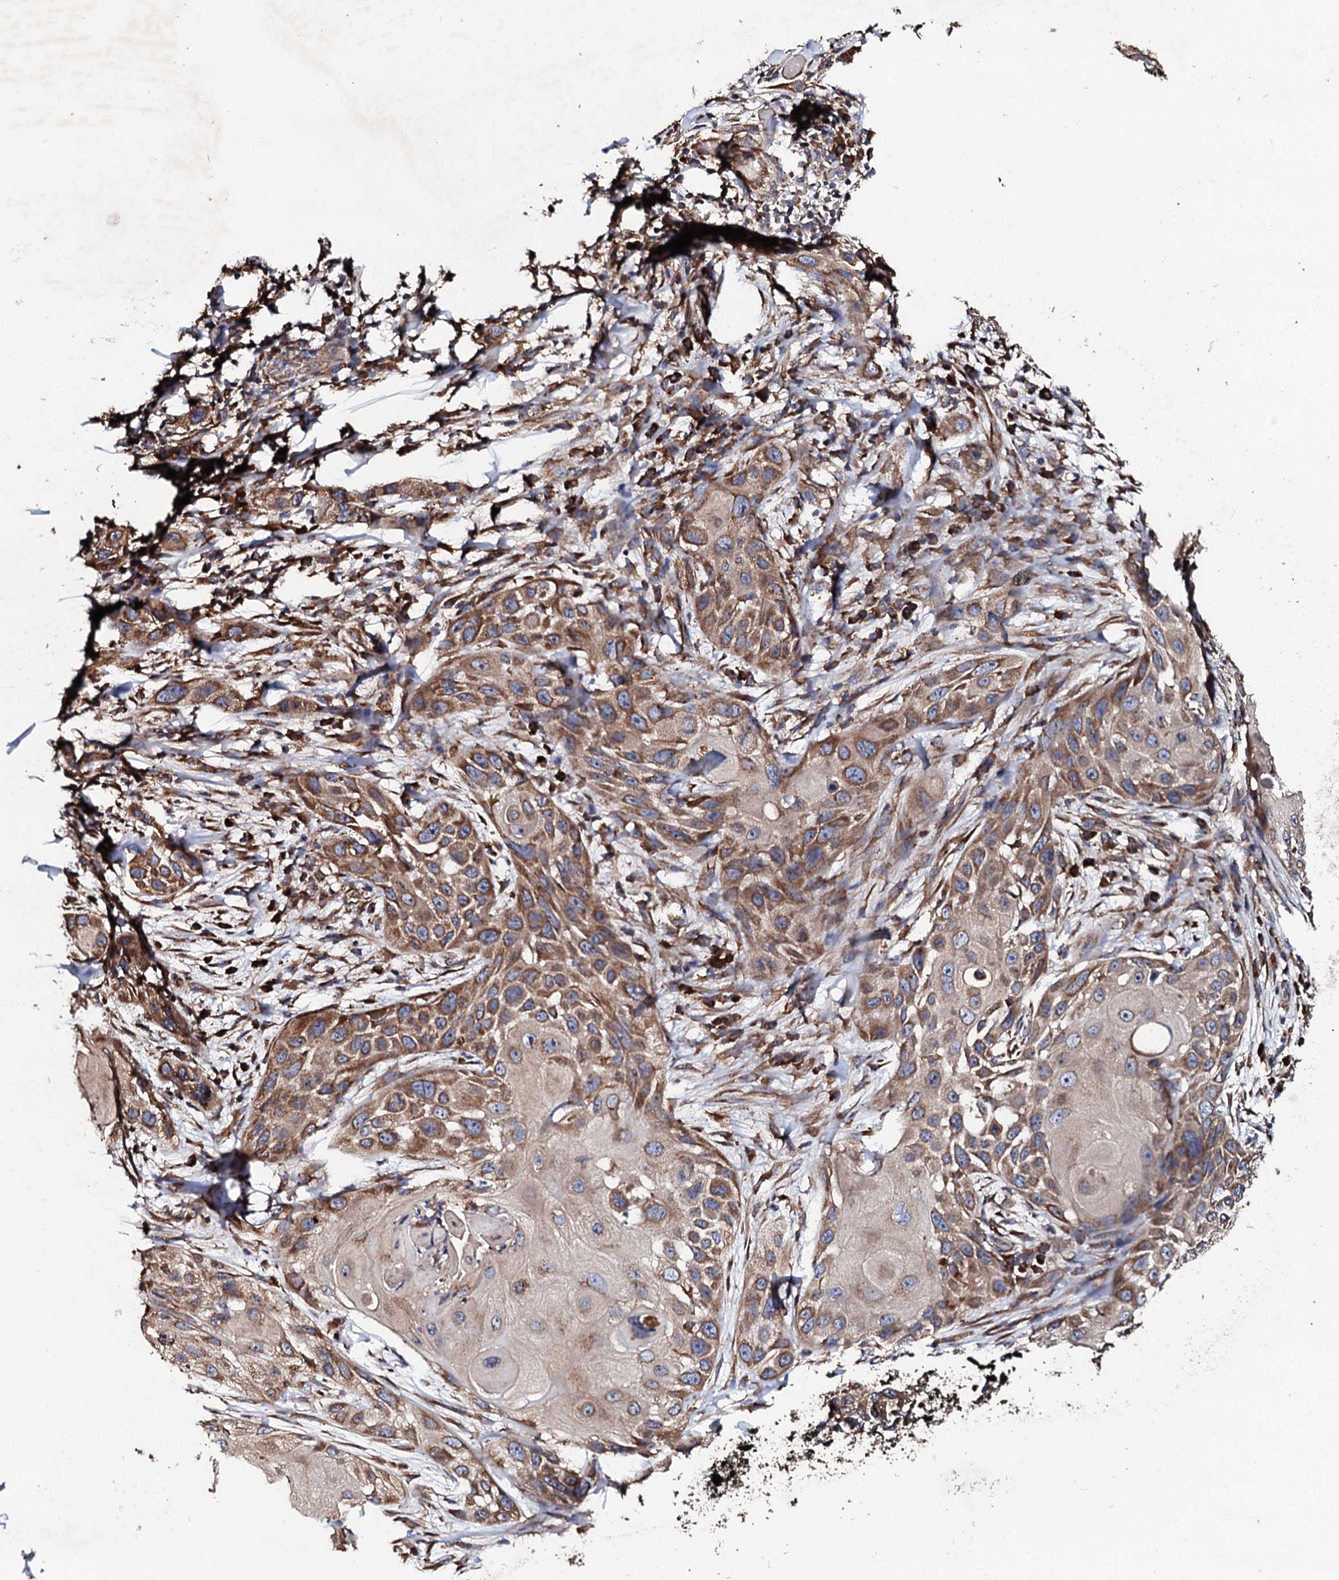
{"staining": {"intensity": "moderate", "quantity": ">75%", "location": "cytoplasmic/membranous"}, "tissue": "skin cancer", "cell_type": "Tumor cells", "image_type": "cancer", "snomed": [{"axis": "morphology", "description": "Squamous cell carcinoma, NOS"}, {"axis": "topography", "description": "Skin"}], "caption": "There is medium levels of moderate cytoplasmic/membranous staining in tumor cells of skin cancer (squamous cell carcinoma), as demonstrated by immunohistochemical staining (brown color).", "gene": "CKAP5", "patient": {"sex": "female", "age": 44}}